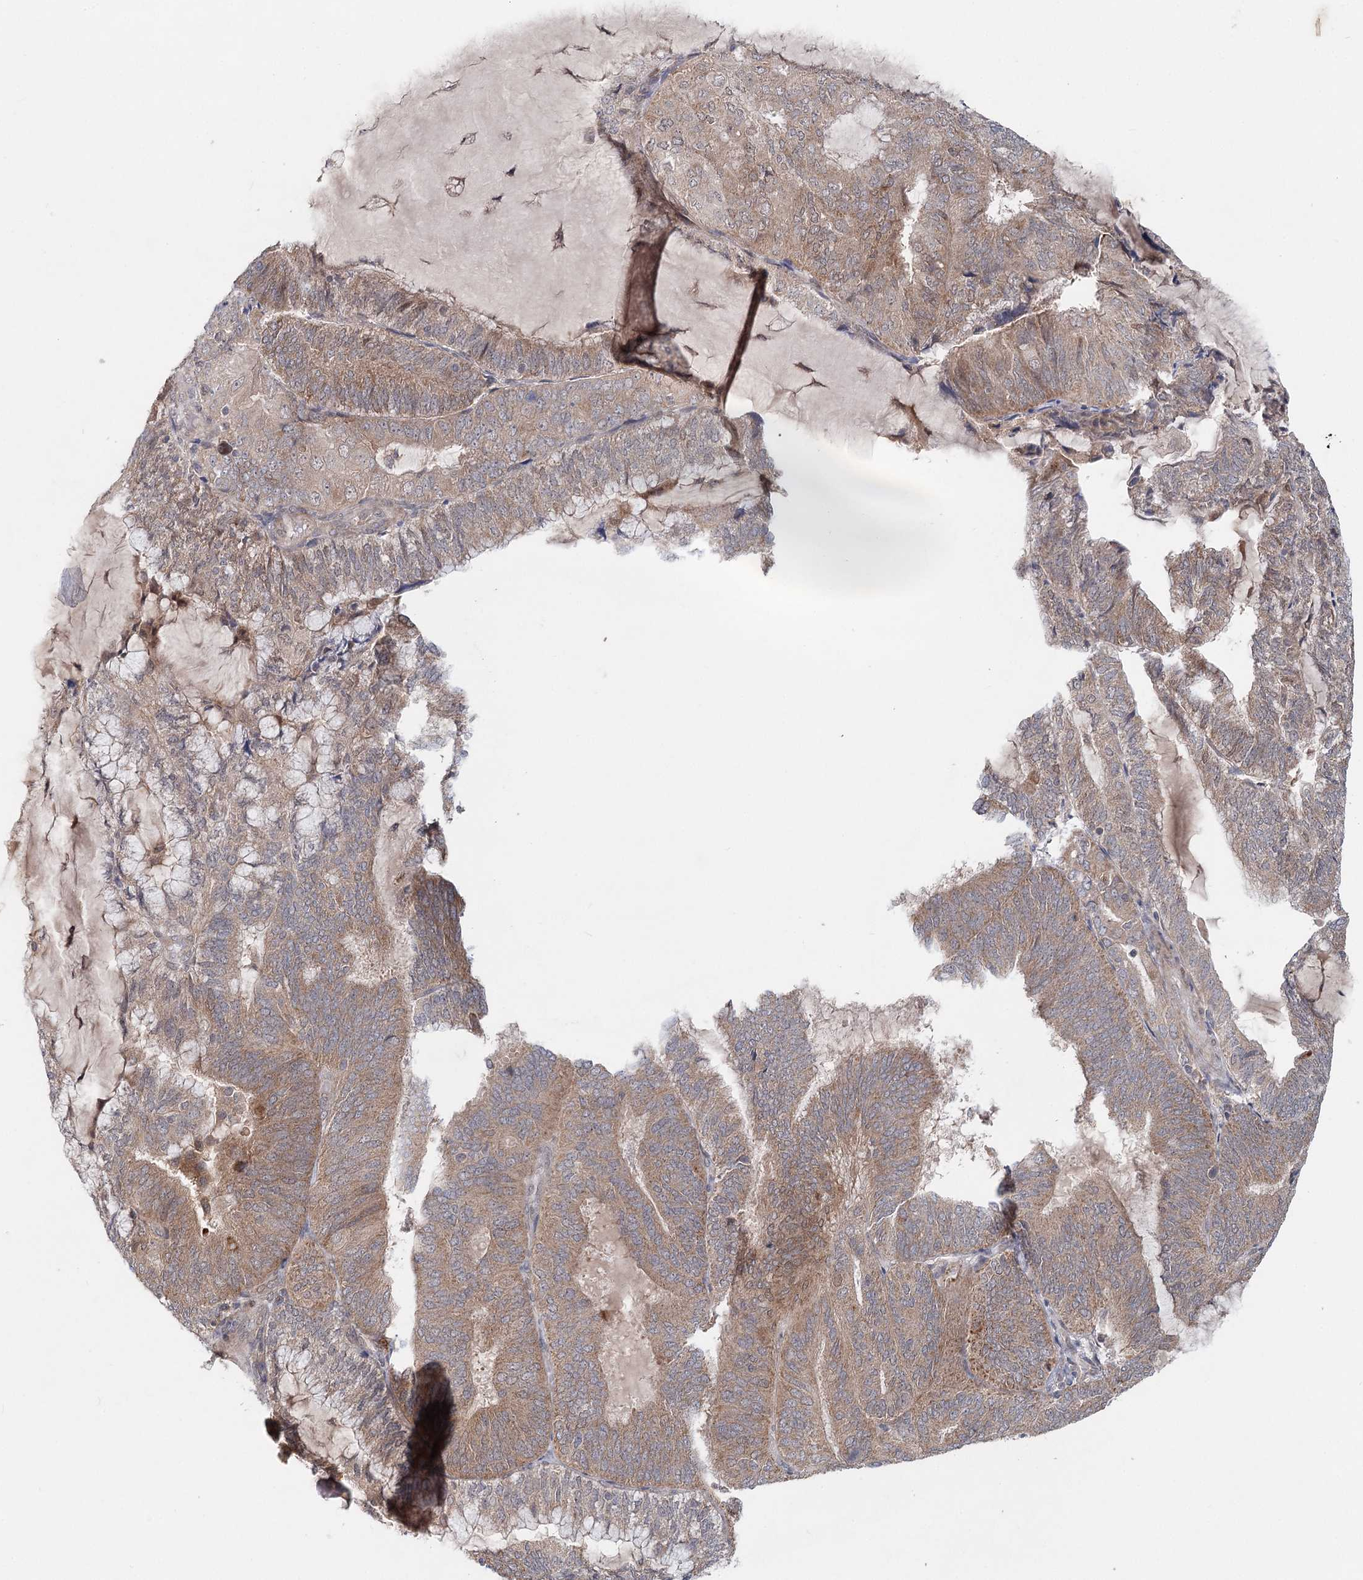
{"staining": {"intensity": "moderate", "quantity": ">75%", "location": "cytoplasmic/membranous"}, "tissue": "endometrial cancer", "cell_type": "Tumor cells", "image_type": "cancer", "snomed": [{"axis": "morphology", "description": "Adenocarcinoma, NOS"}, {"axis": "topography", "description": "Endometrium"}], "caption": "Endometrial cancer (adenocarcinoma) stained with a brown dye demonstrates moderate cytoplasmic/membranous positive staining in approximately >75% of tumor cells.", "gene": "AP3B1", "patient": {"sex": "female", "age": 81}}